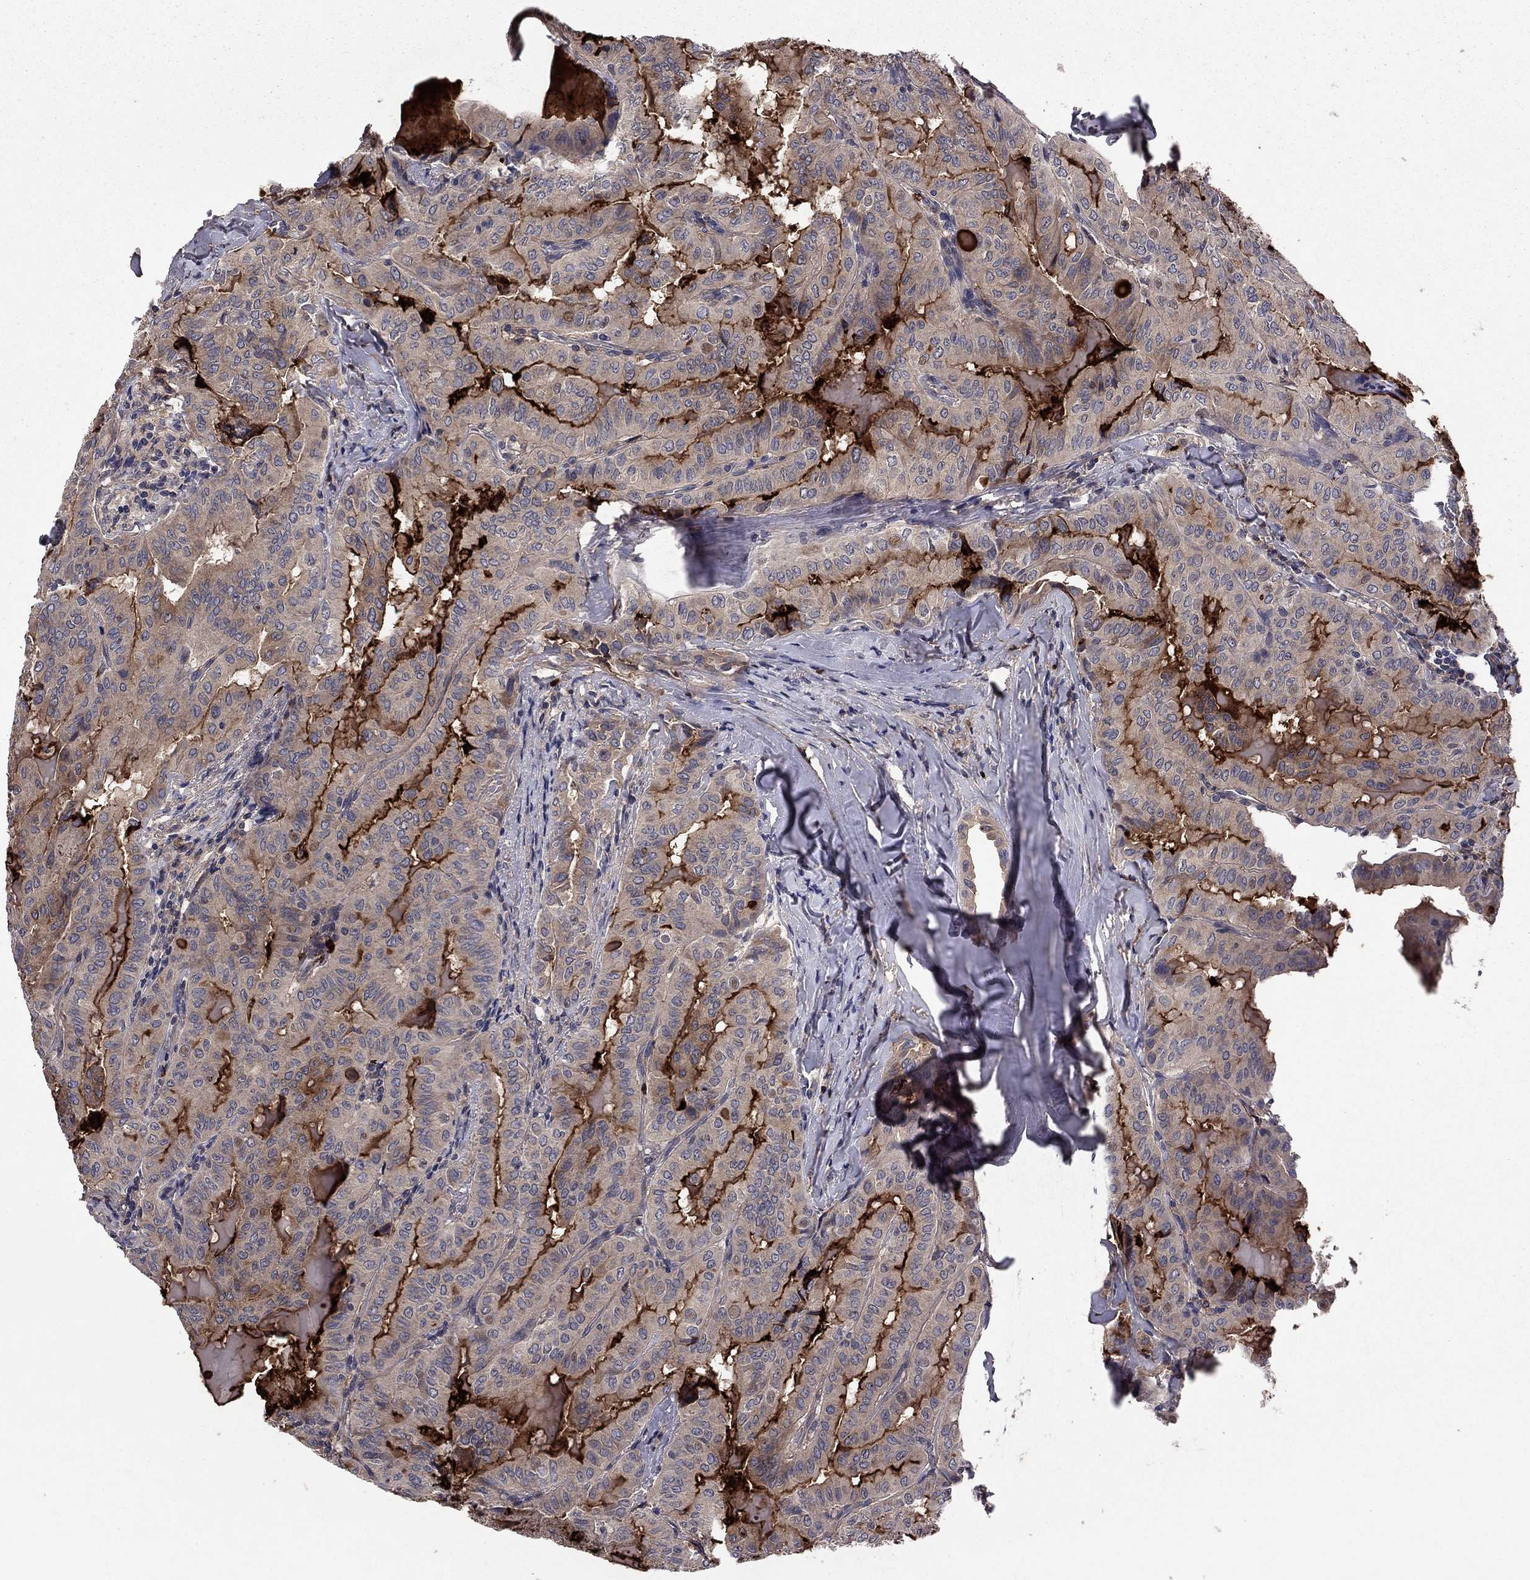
{"staining": {"intensity": "weak", "quantity": ">75%", "location": "cytoplasmic/membranous"}, "tissue": "thyroid cancer", "cell_type": "Tumor cells", "image_type": "cancer", "snomed": [{"axis": "morphology", "description": "Papillary adenocarcinoma, NOS"}, {"axis": "topography", "description": "Thyroid gland"}], "caption": "Immunohistochemistry (IHC) of thyroid cancer demonstrates low levels of weak cytoplasmic/membranous expression in approximately >75% of tumor cells. (Stains: DAB (3,3'-diaminobenzidine) in brown, nuclei in blue, Microscopy: brightfield microscopy at high magnification).", "gene": "PROS1", "patient": {"sex": "female", "age": 68}}